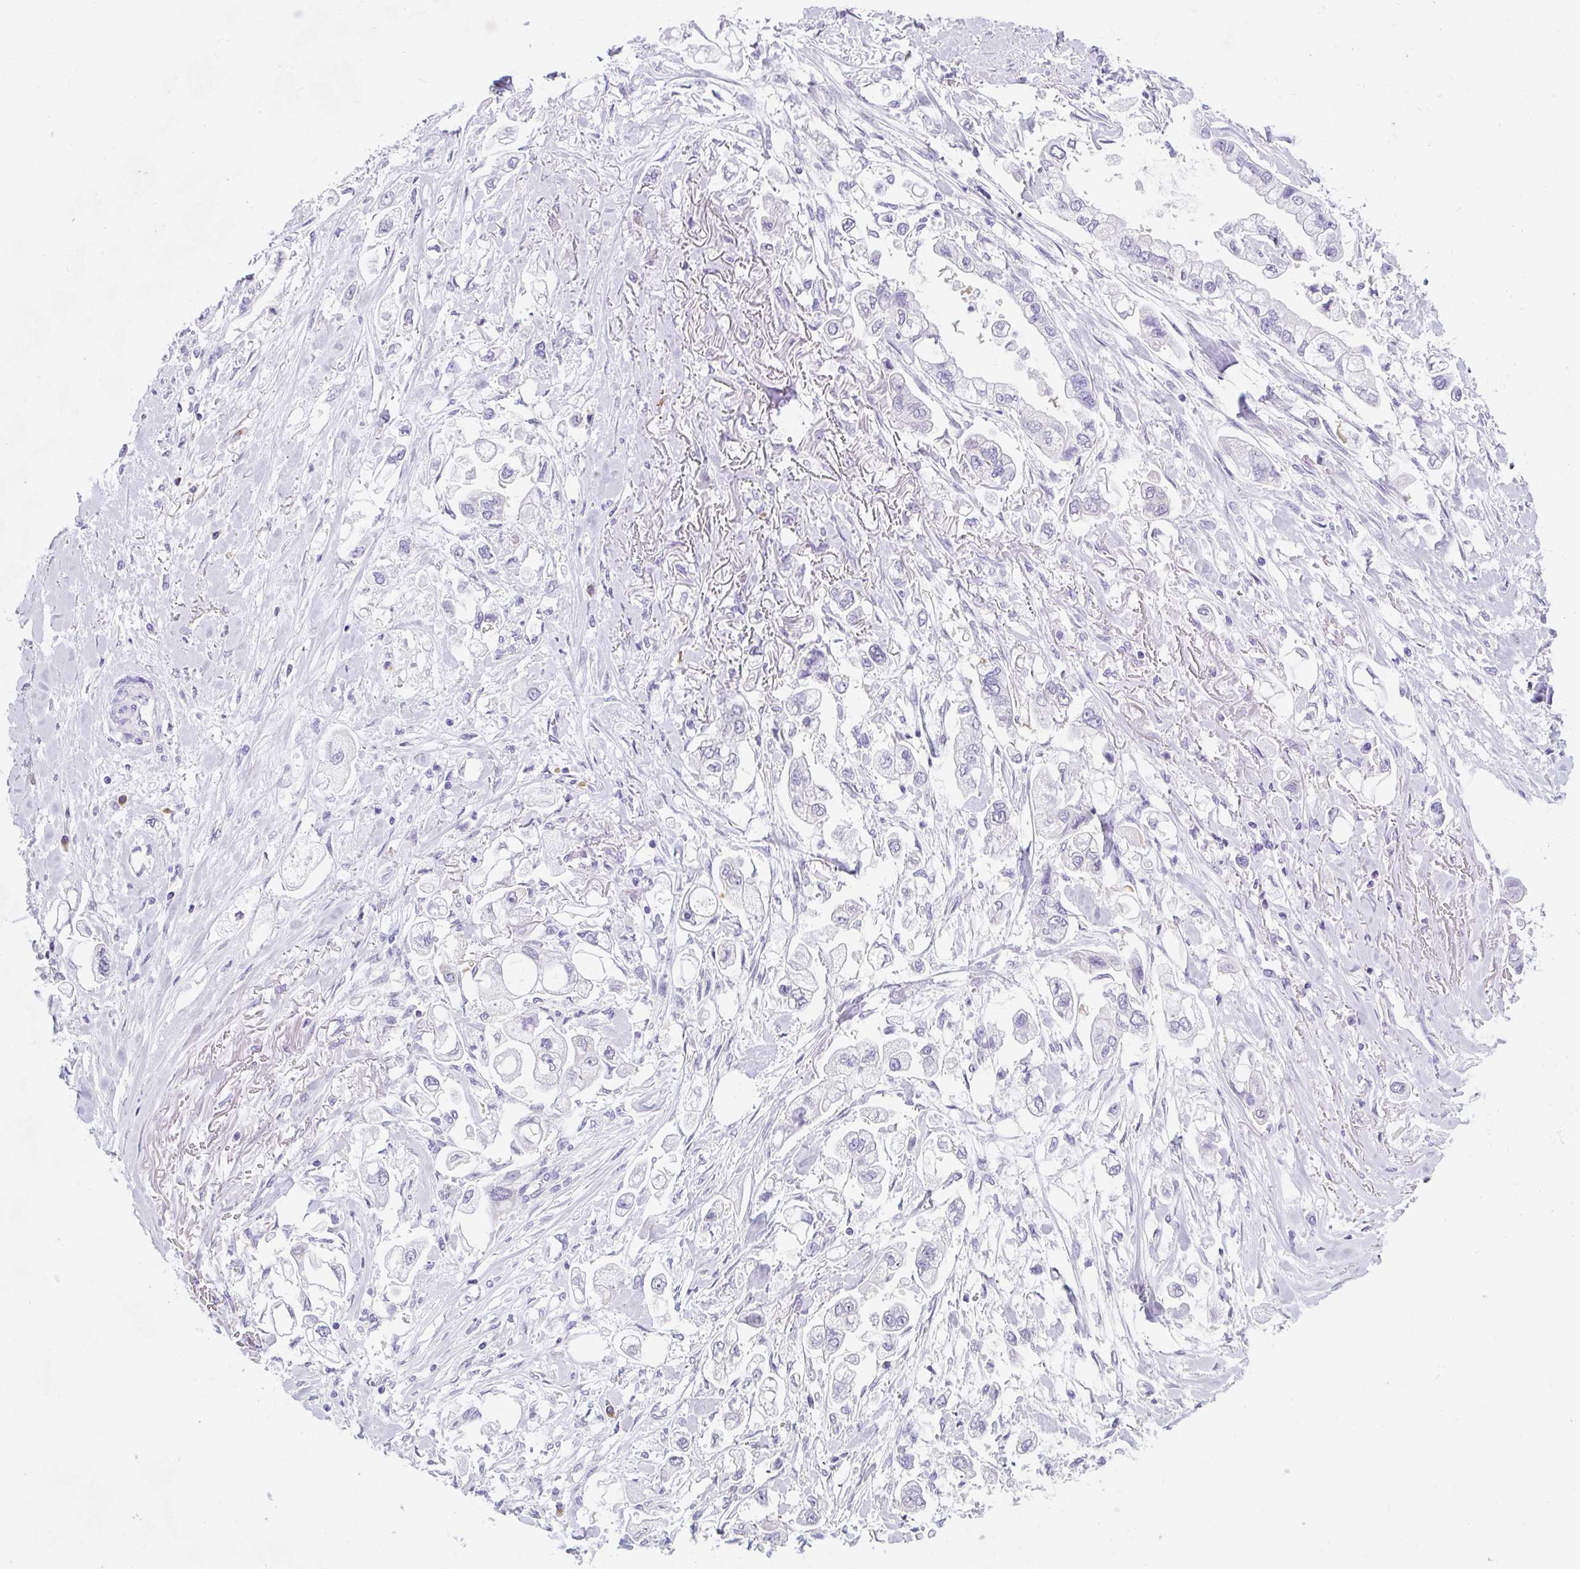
{"staining": {"intensity": "negative", "quantity": "none", "location": "none"}, "tissue": "stomach cancer", "cell_type": "Tumor cells", "image_type": "cancer", "snomed": [{"axis": "morphology", "description": "Adenocarcinoma, NOS"}, {"axis": "topography", "description": "Stomach"}], "caption": "DAB immunohistochemical staining of human adenocarcinoma (stomach) displays no significant positivity in tumor cells.", "gene": "GOLGA8A", "patient": {"sex": "male", "age": 62}}